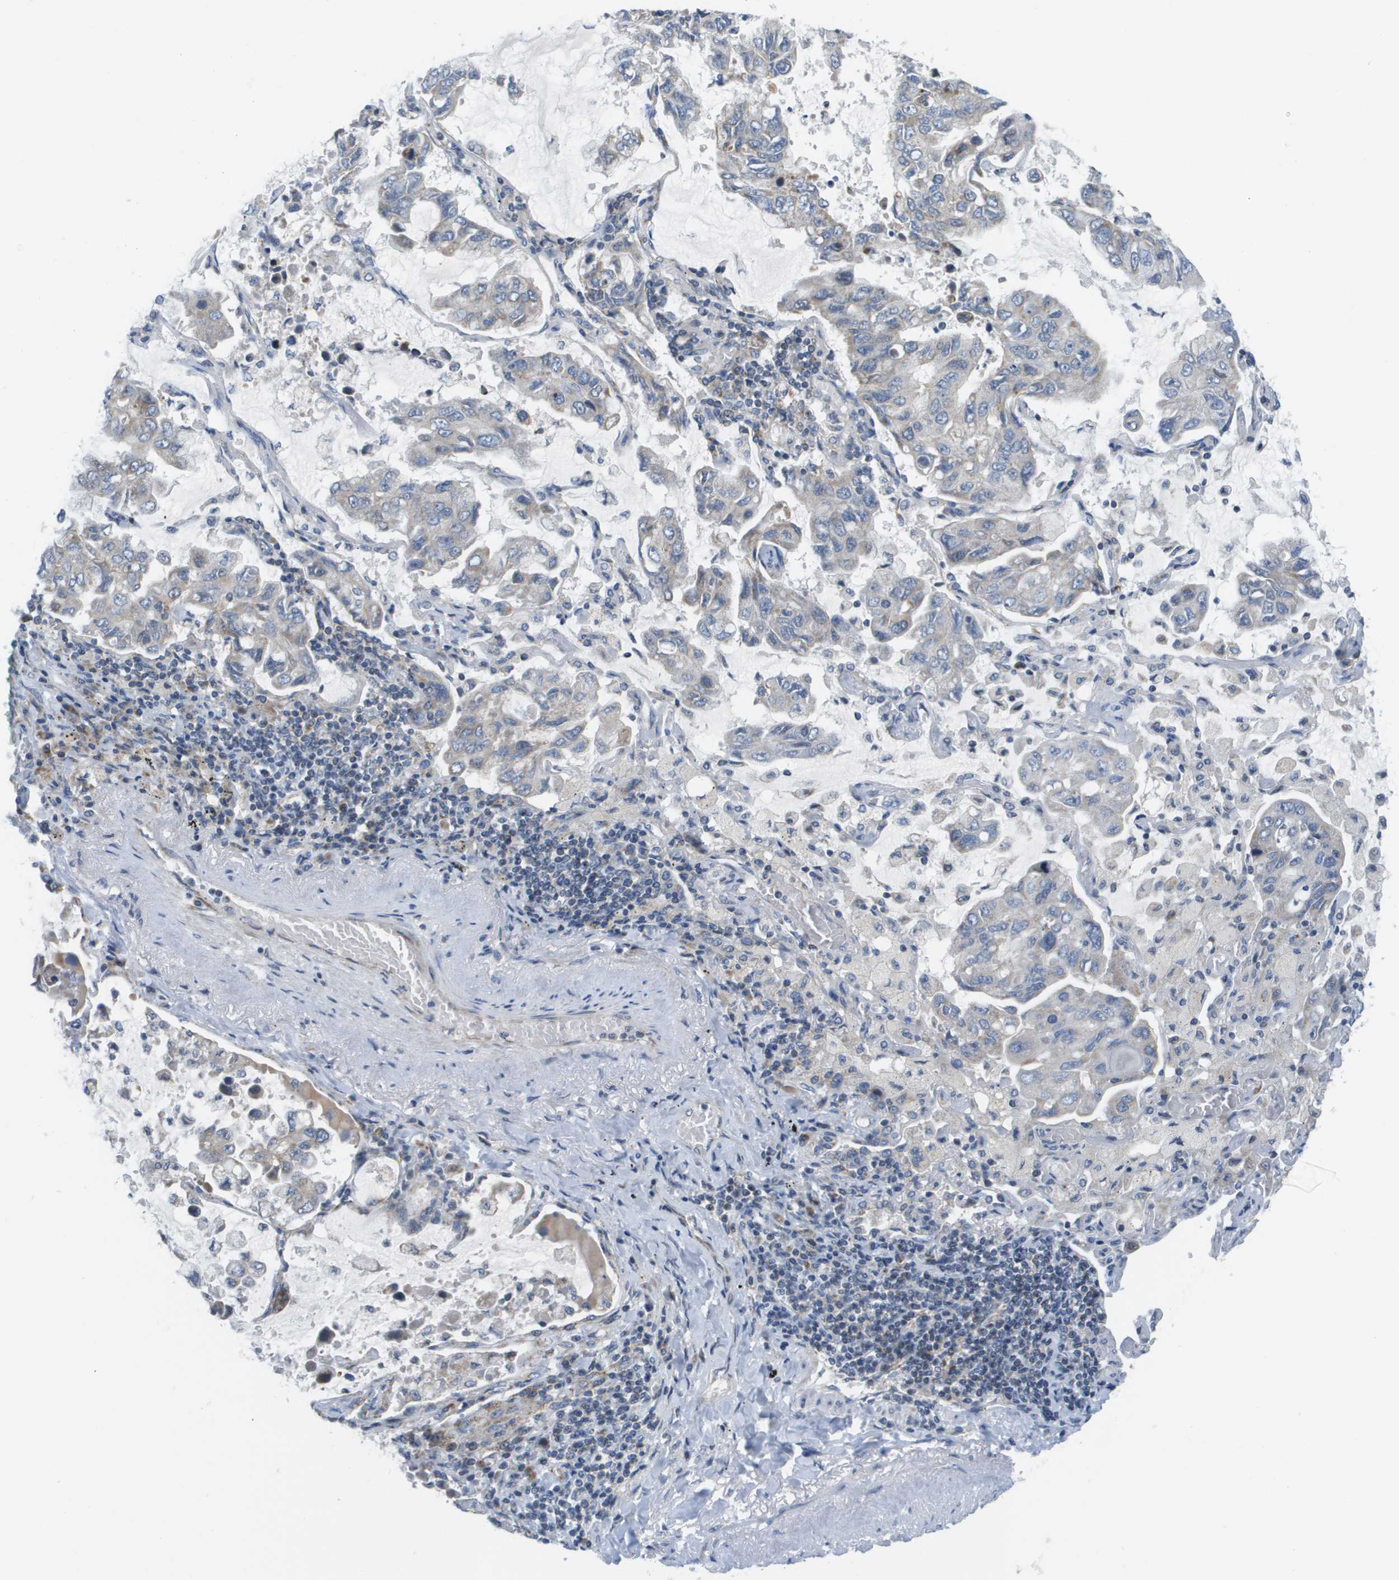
{"staining": {"intensity": "negative", "quantity": "none", "location": "none"}, "tissue": "lung cancer", "cell_type": "Tumor cells", "image_type": "cancer", "snomed": [{"axis": "morphology", "description": "Adenocarcinoma, NOS"}, {"axis": "topography", "description": "Lung"}], "caption": "High power microscopy micrograph of an IHC micrograph of lung adenocarcinoma, revealing no significant expression in tumor cells. Brightfield microscopy of IHC stained with DAB (3,3'-diaminobenzidine) (brown) and hematoxylin (blue), captured at high magnification.", "gene": "KRT23", "patient": {"sex": "male", "age": 64}}